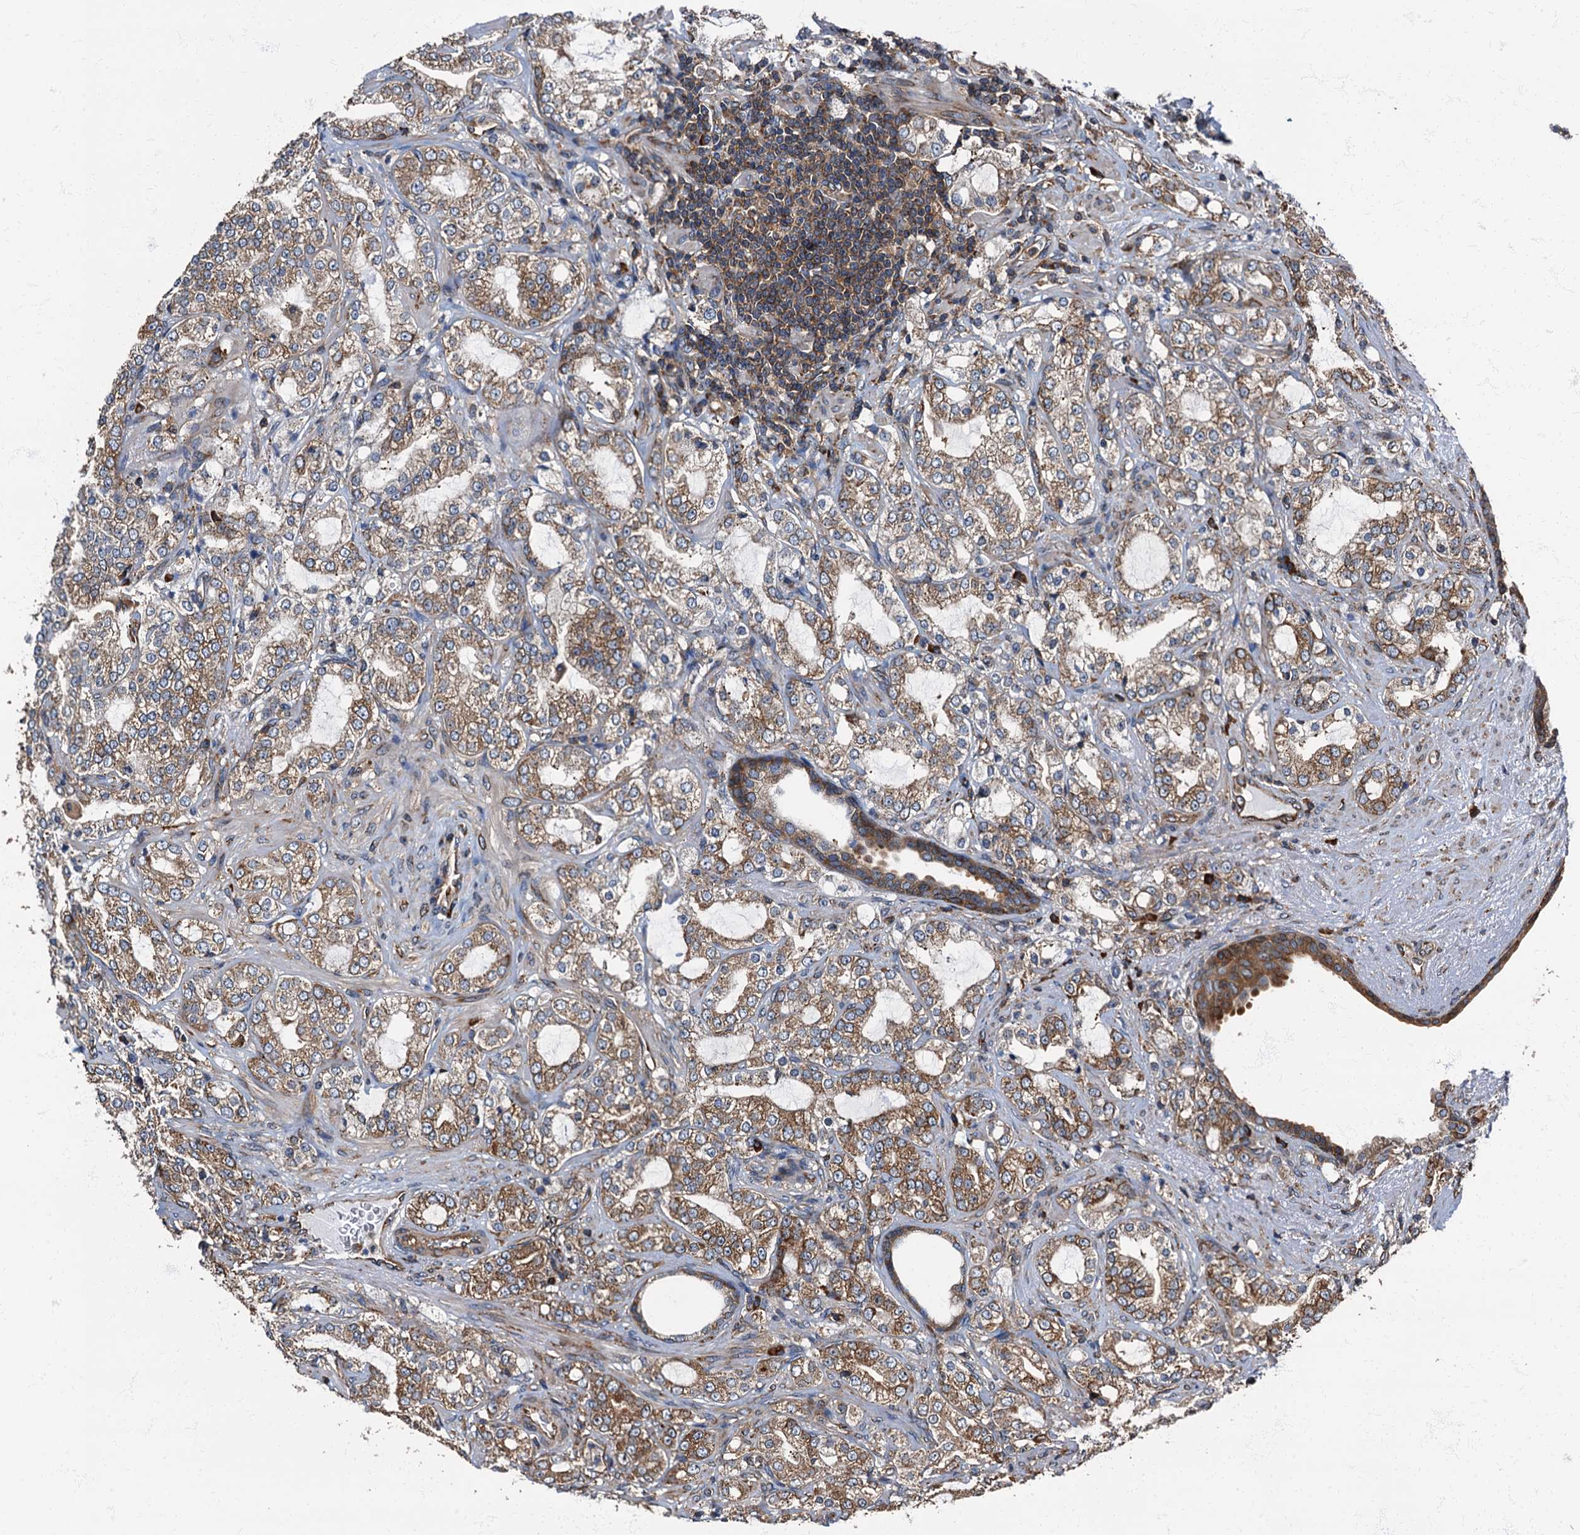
{"staining": {"intensity": "moderate", "quantity": "25%-75%", "location": "cytoplasmic/membranous"}, "tissue": "prostate cancer", "cell_type": "Tumor cells", "image_type": "cancer", "snomed": [{"axis": "morphology", "description": "Adenocarcinoma, High grade"}, {"axis": "topography", "description": "Prostate"}], "caption": "Moderate cytoplasmic/membranous protein staining is seen in about 25%-75% of tumor cells in prostate cancer (adenocarcinoma (high-grade)). (DAB = brown stain, brightfield microscopy at high magnification).", "gene": "ATP2C1", "patient": {"sex": "male", "age": 64}}